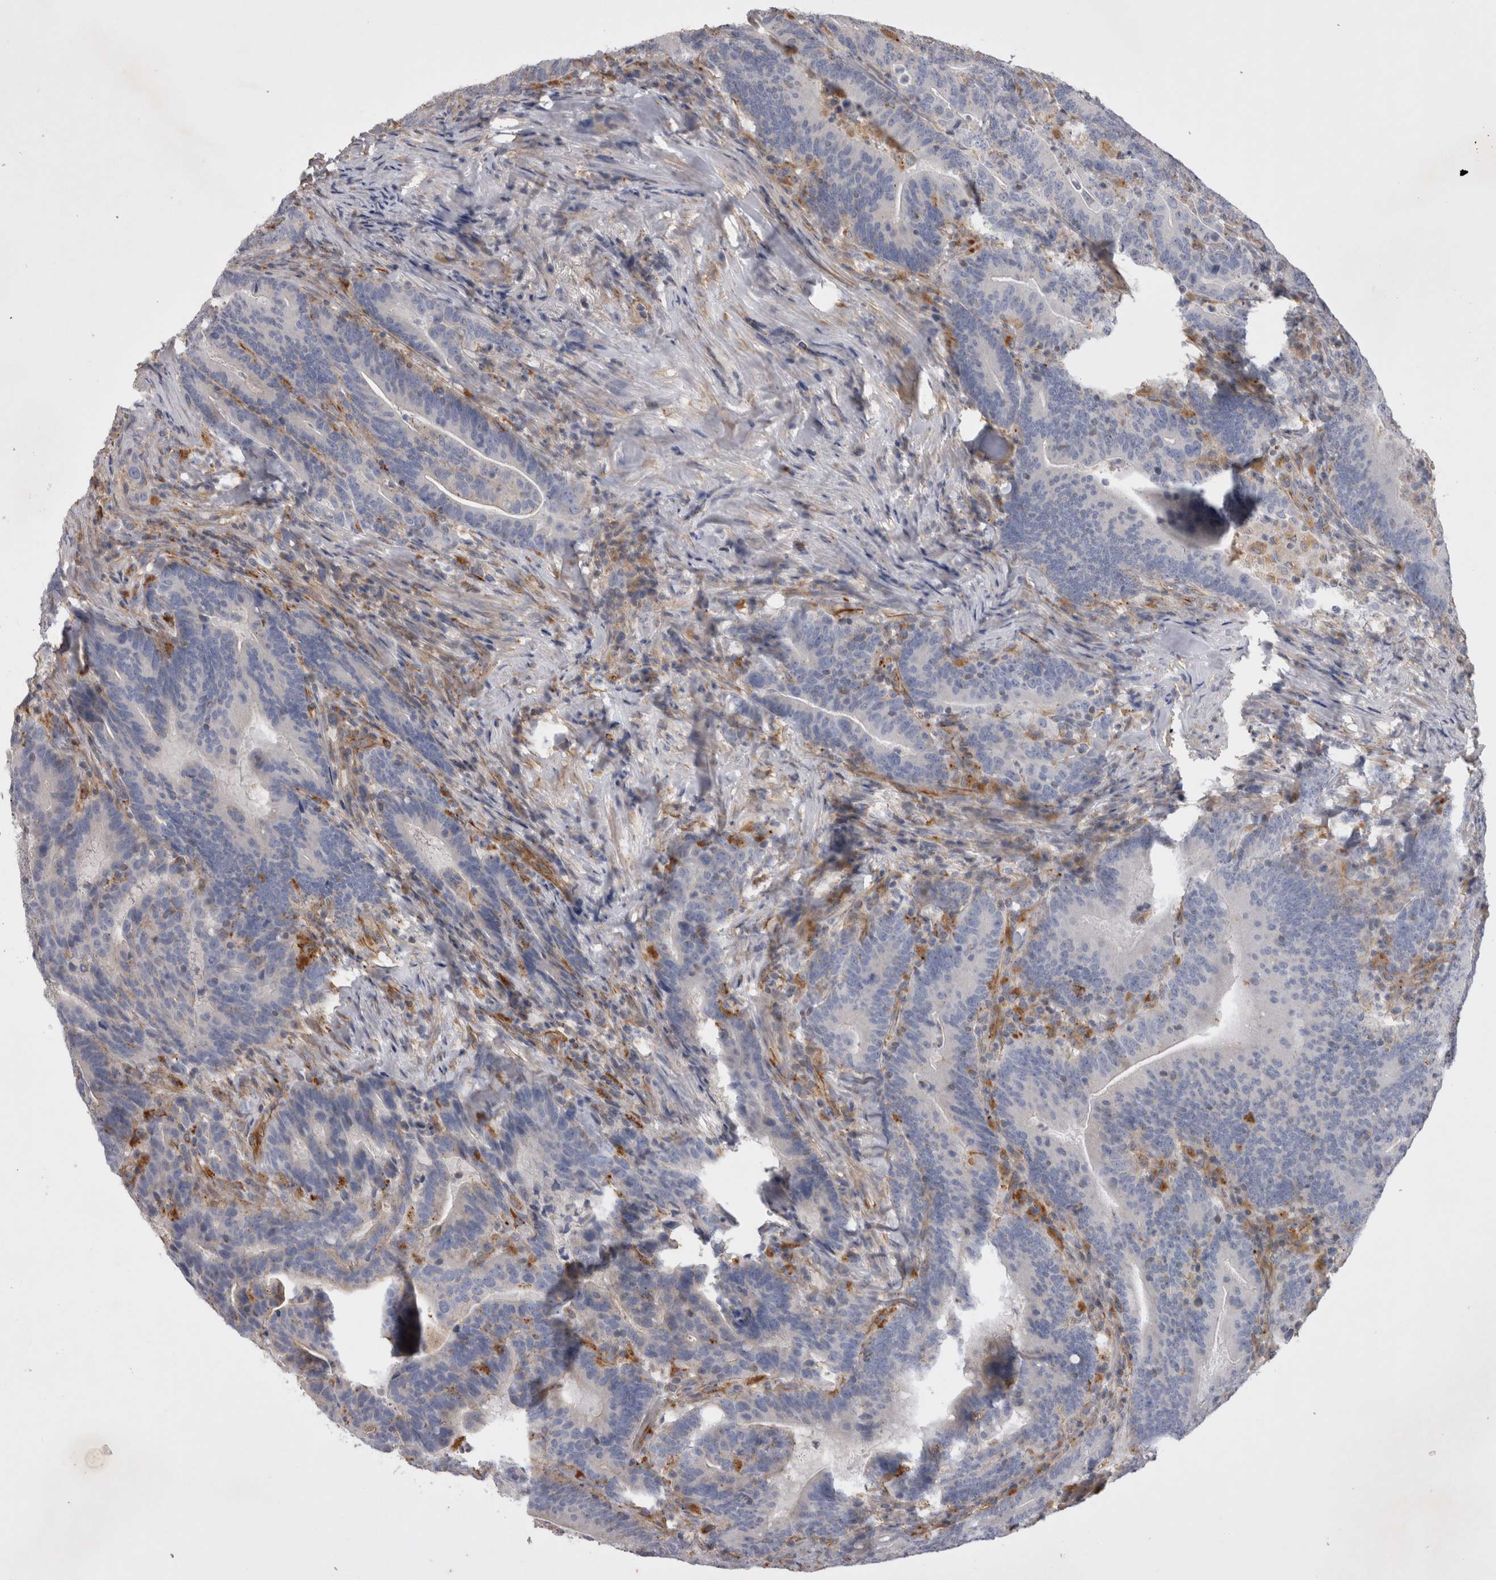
{"staining": {"intensity": "negative", "quantity": "none", "location": "none"}, "tissue": "colorectal cancer", "cell_type": "Tumor cells", "image_type": "cancer", "snomed": [{"axis": "morphology", "description": "Adenocarcinoma, NOS"}, {"axis": "topography", "description": "Colon"}], "caption": "Tumor cells show no significant staining in colorectal adenocarcinoma. Nuclei are stained in blue.", "gene": "STRADB", "patient": {"sex": "female", "age": 66}}